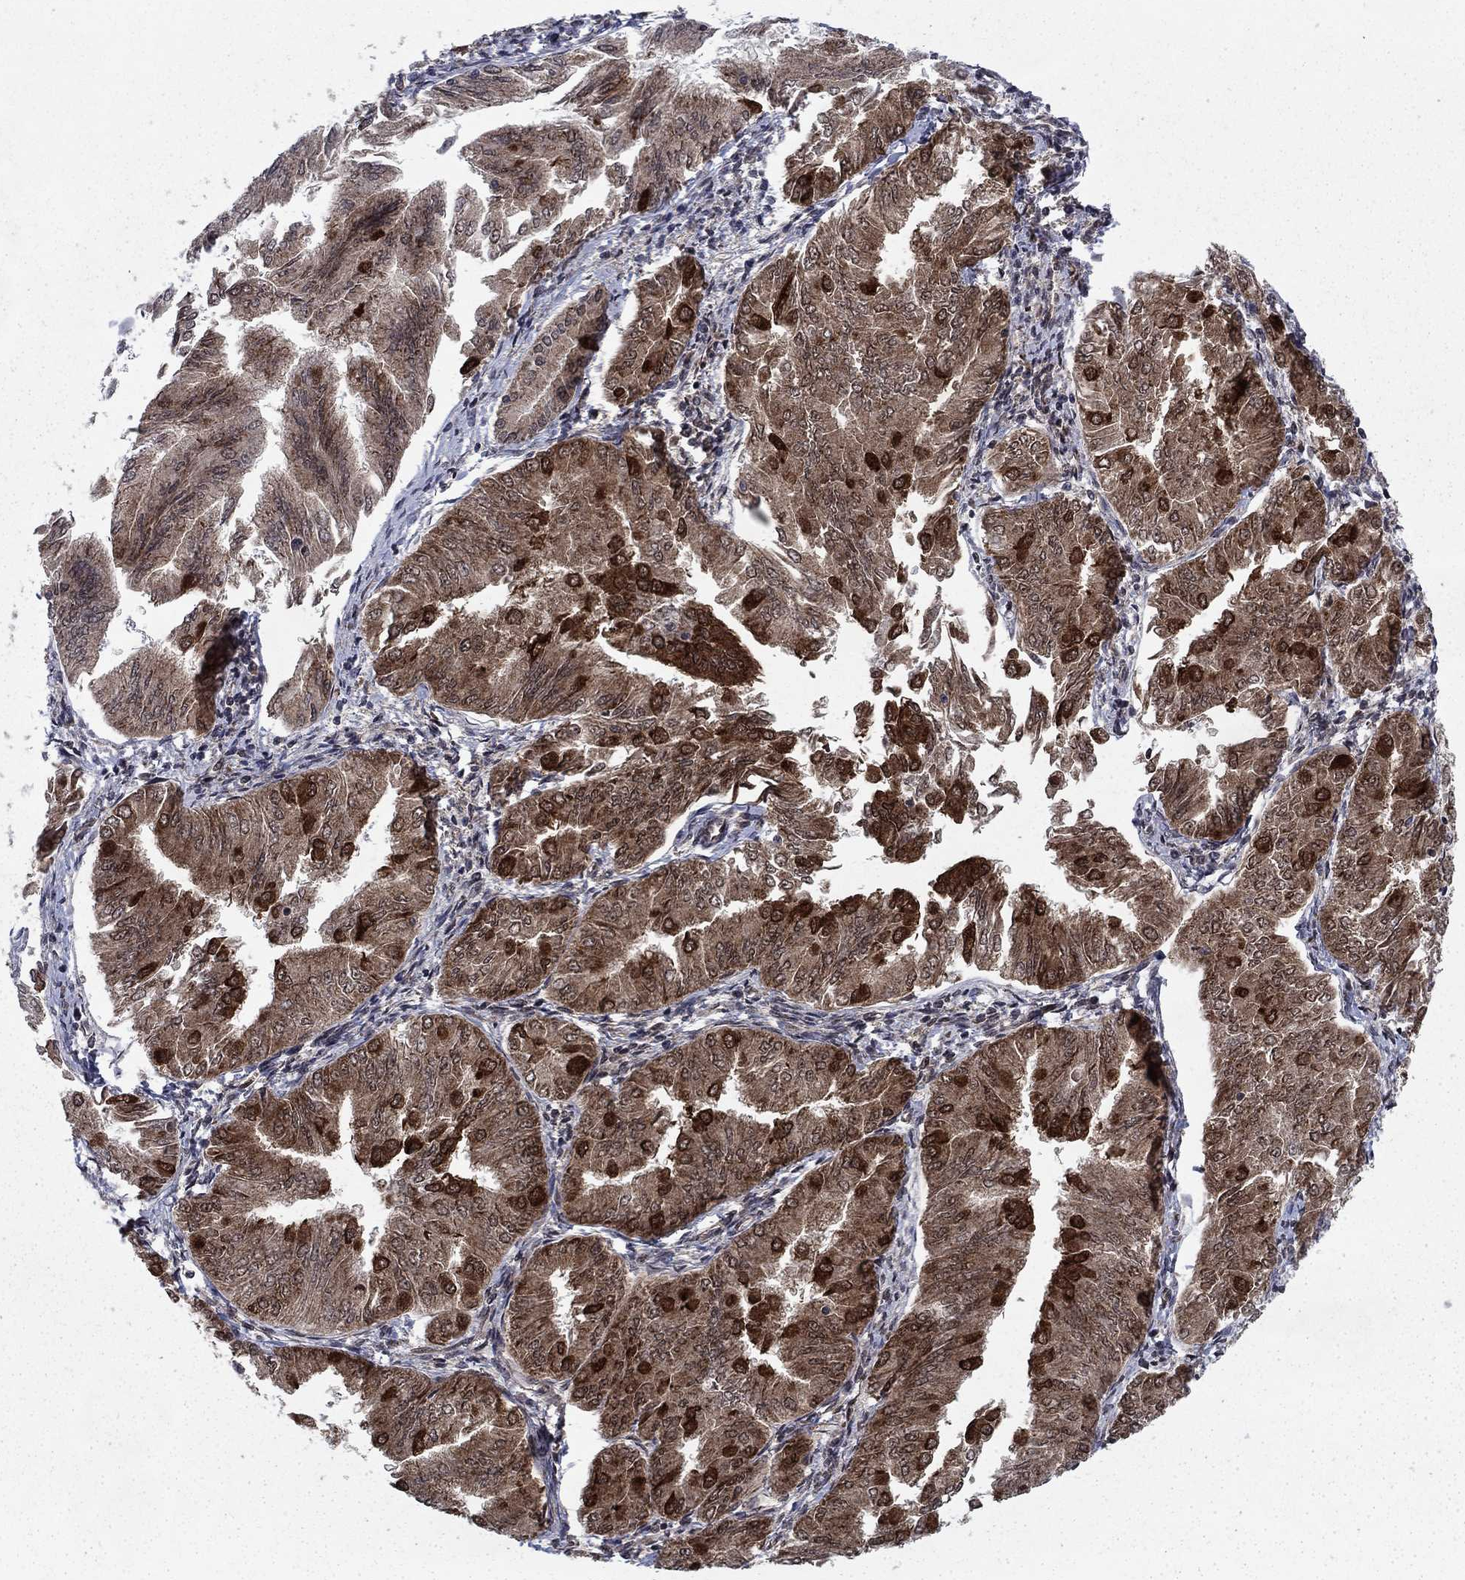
{"staining": {"intensity": "moderate", "quantity": ">75%", "location": "cytoplasmic/membranous"}, "tissue": "endometrial cancer", "cell_type": "Tumor cells", "image_type": "cancer", "snomed": [{"axis": "morphology", "description": "Adenocarcinoma, NOS"}, {"axis": "topography", "description": "Endometrium"}], "caption": "Endometrial cancer (adenocarcinoma) stained with DAB immunohistochemistry (IHC) shows medium levels of moderate cytoplasmic/membranous staining in approximately >75% of tumor cells. Immunohistochemistry stains the protein of interest in brown and the nuclei are stained blue.", "gene": "DNAJA1", "patient": {"sex": "female", "age": 53}}